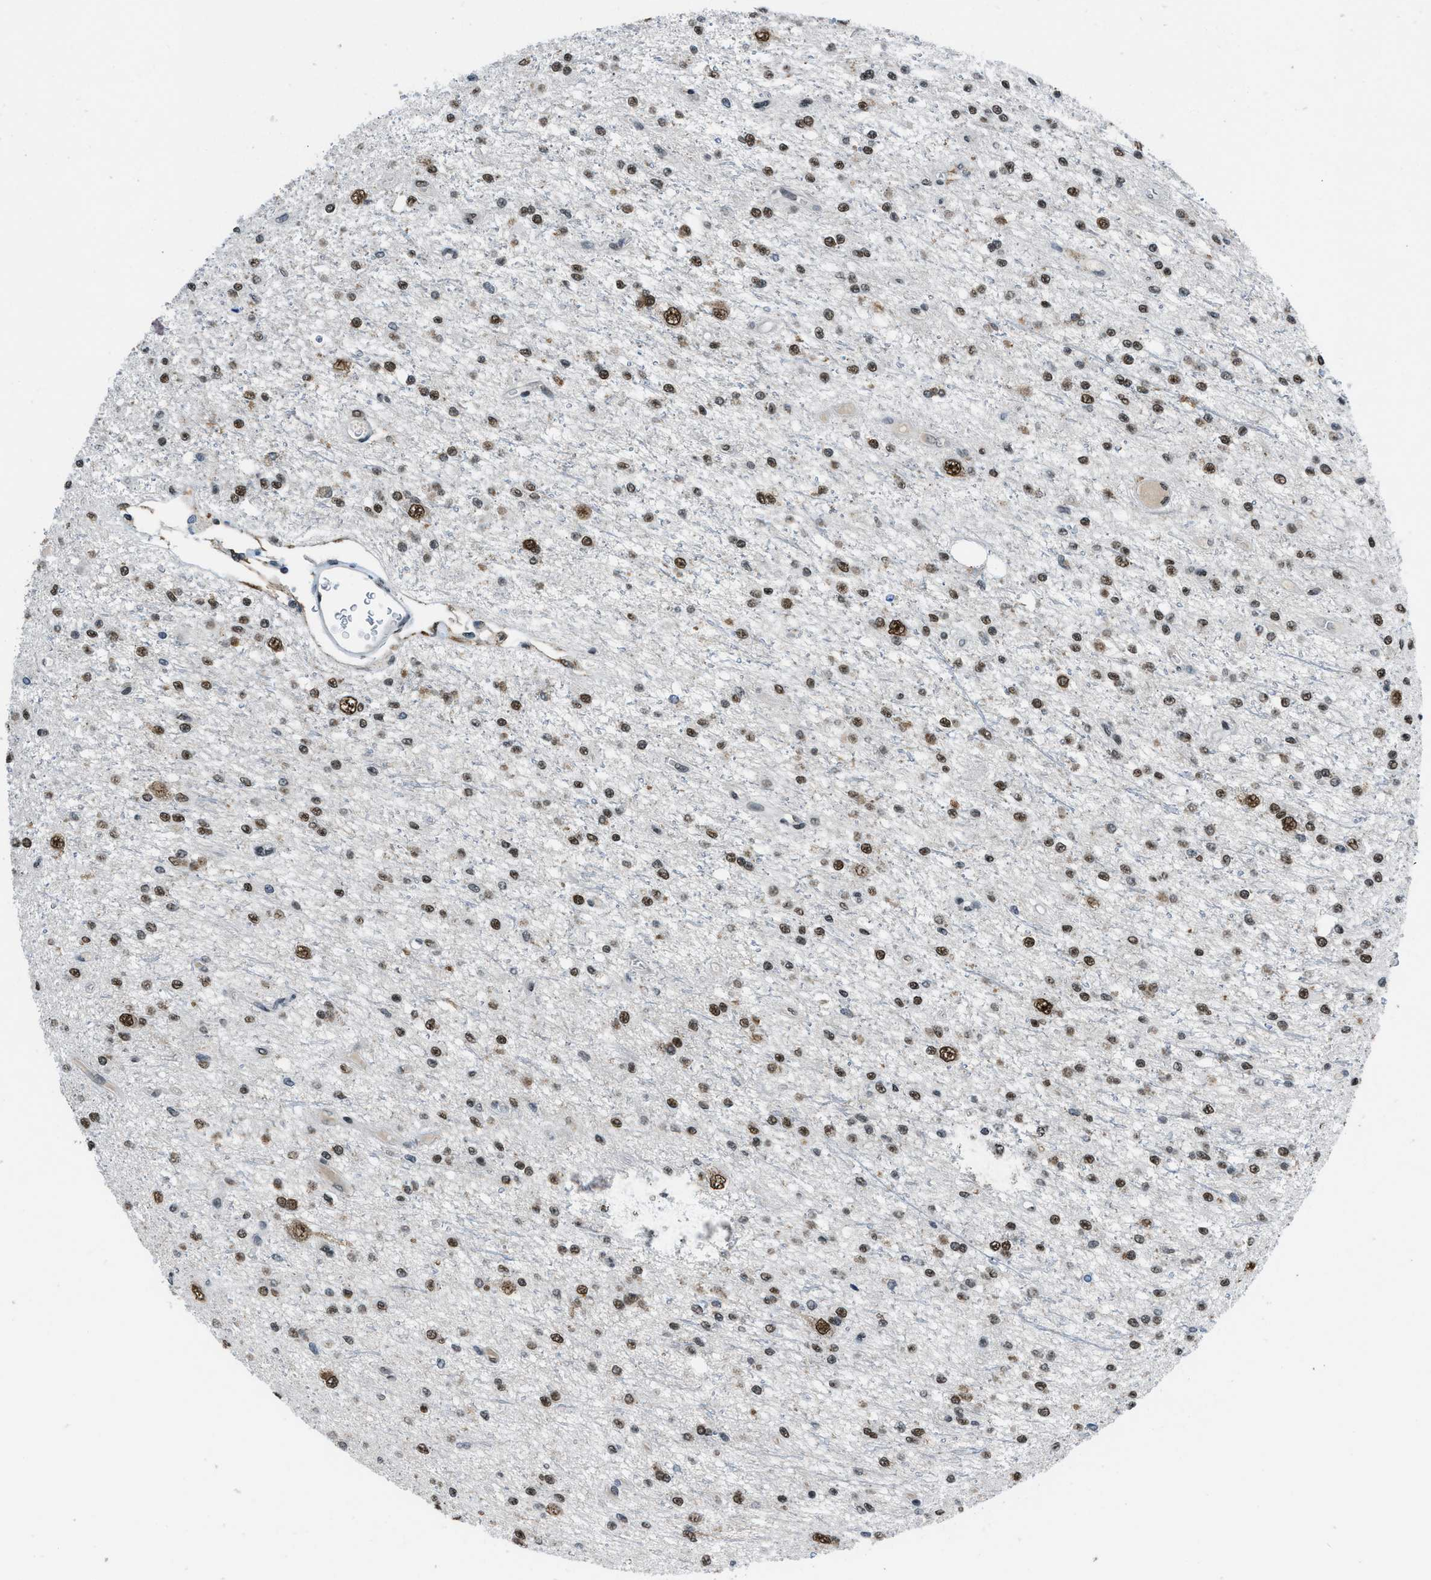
{"staining": {"intensity": "moderate", "quantity": ">75%", "location": "nuclear"}, "tissue": "glioma", "cell_type": "Tumor cells", "image_type": "cancer", "snomed": [{"axis": "morphology", "description": "Glioma, malignant, Low grade"}, {"axis": "topography", "description": "Brain"}], "caption": "Protein staining of glioma tissue demonstrates moderate nuclear expression in about >75% of tumor cells.", "gene": "GATAD2B", "patient": {"sex": "male", "age": 38}}